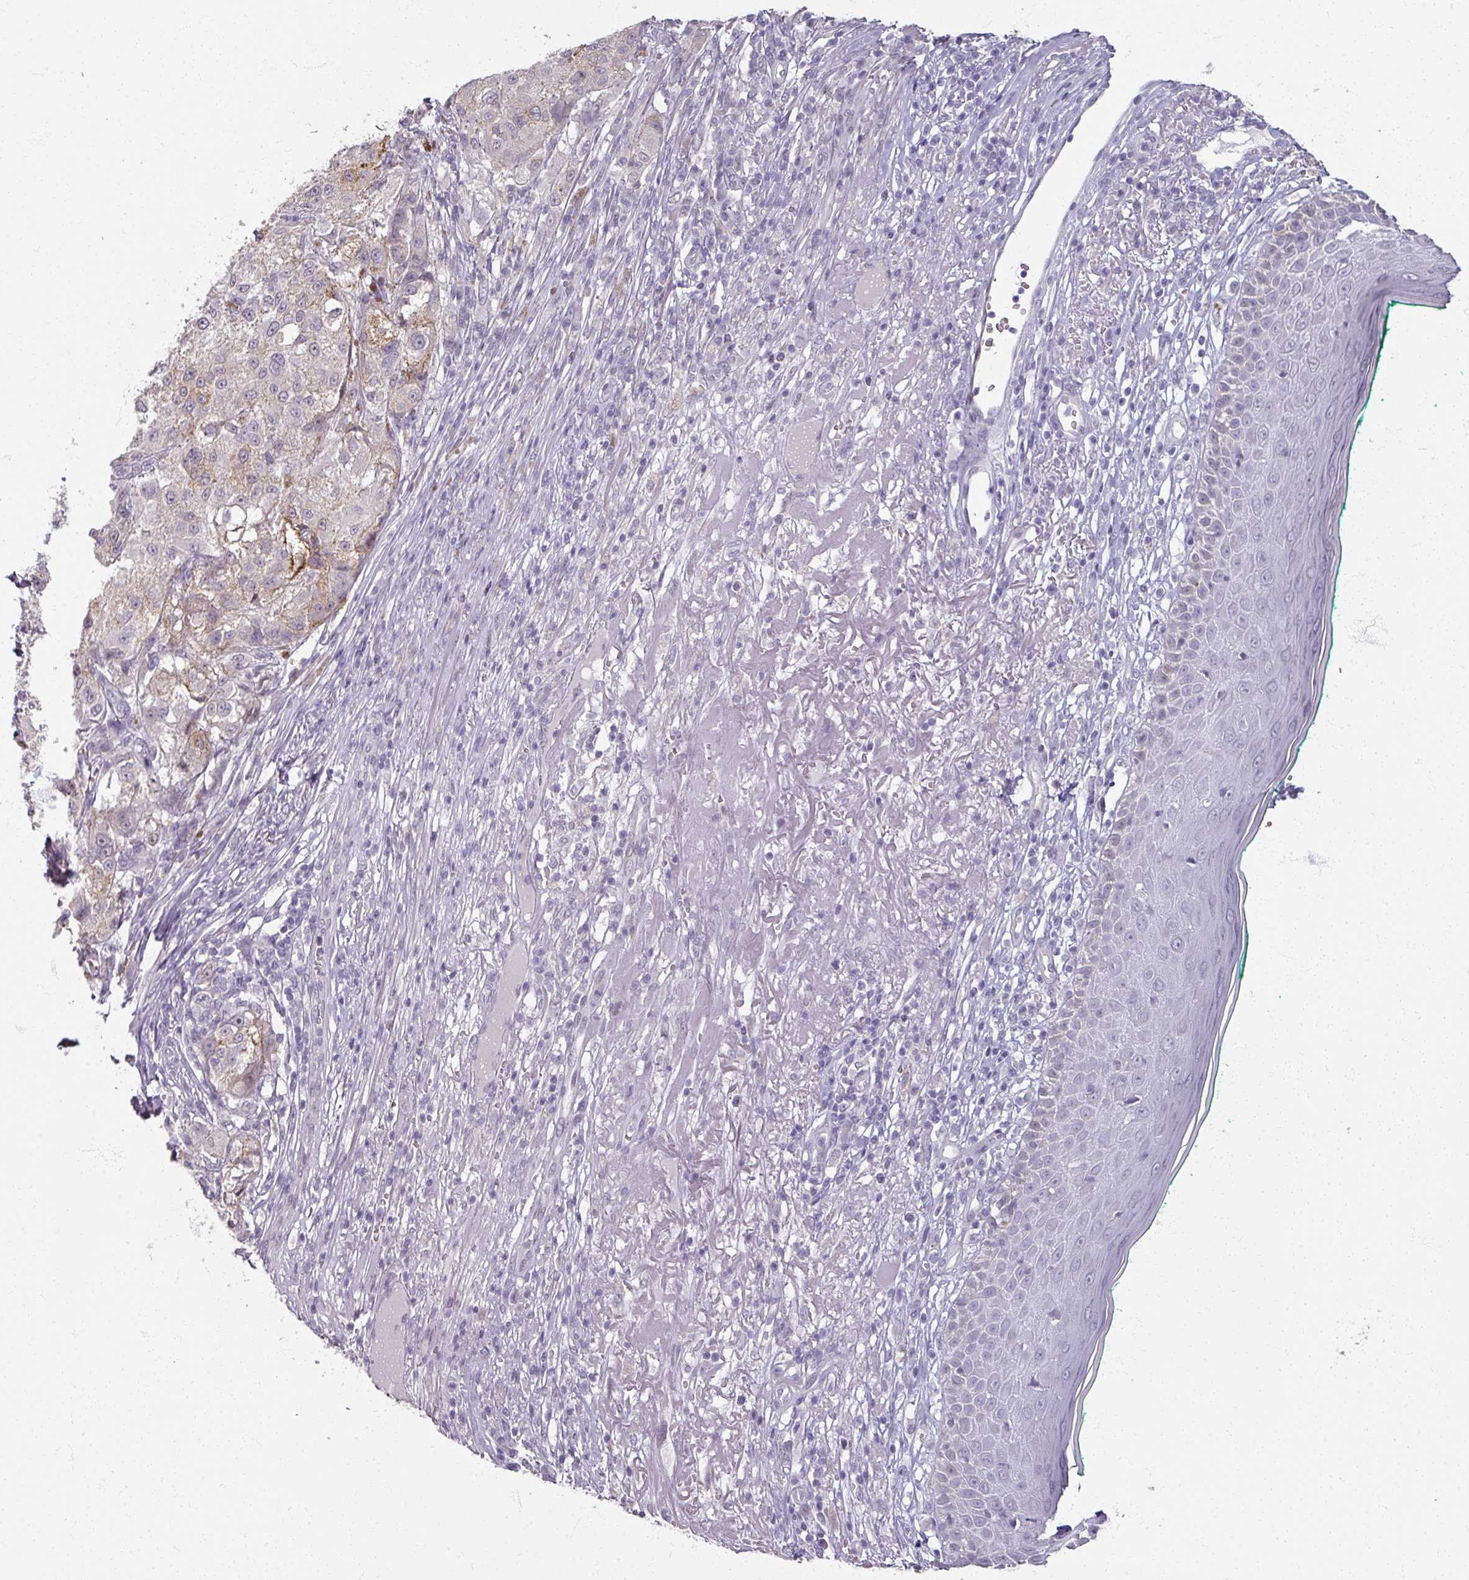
{"staining": {"intensity": "negative", "quantity": "none", "location": "none"}, "tissue": "melanoma", "cell_type": "Tumor cells", "image_type": "cancer", "snomed": [{"axis": "morphology", "description": "Necrosis, NOS"}, {"axis": "morphology", "description": "Malignant melanoma, NOS"}, {"axis": "topography", "description": "Skin"}], "caption": "A high-resolution histopathology image shows IHC staining of melanoma, which reveals no significant staining in tumor cells.", "gene": "SOX11", "patient": {"sex": "female", "age": 87}}